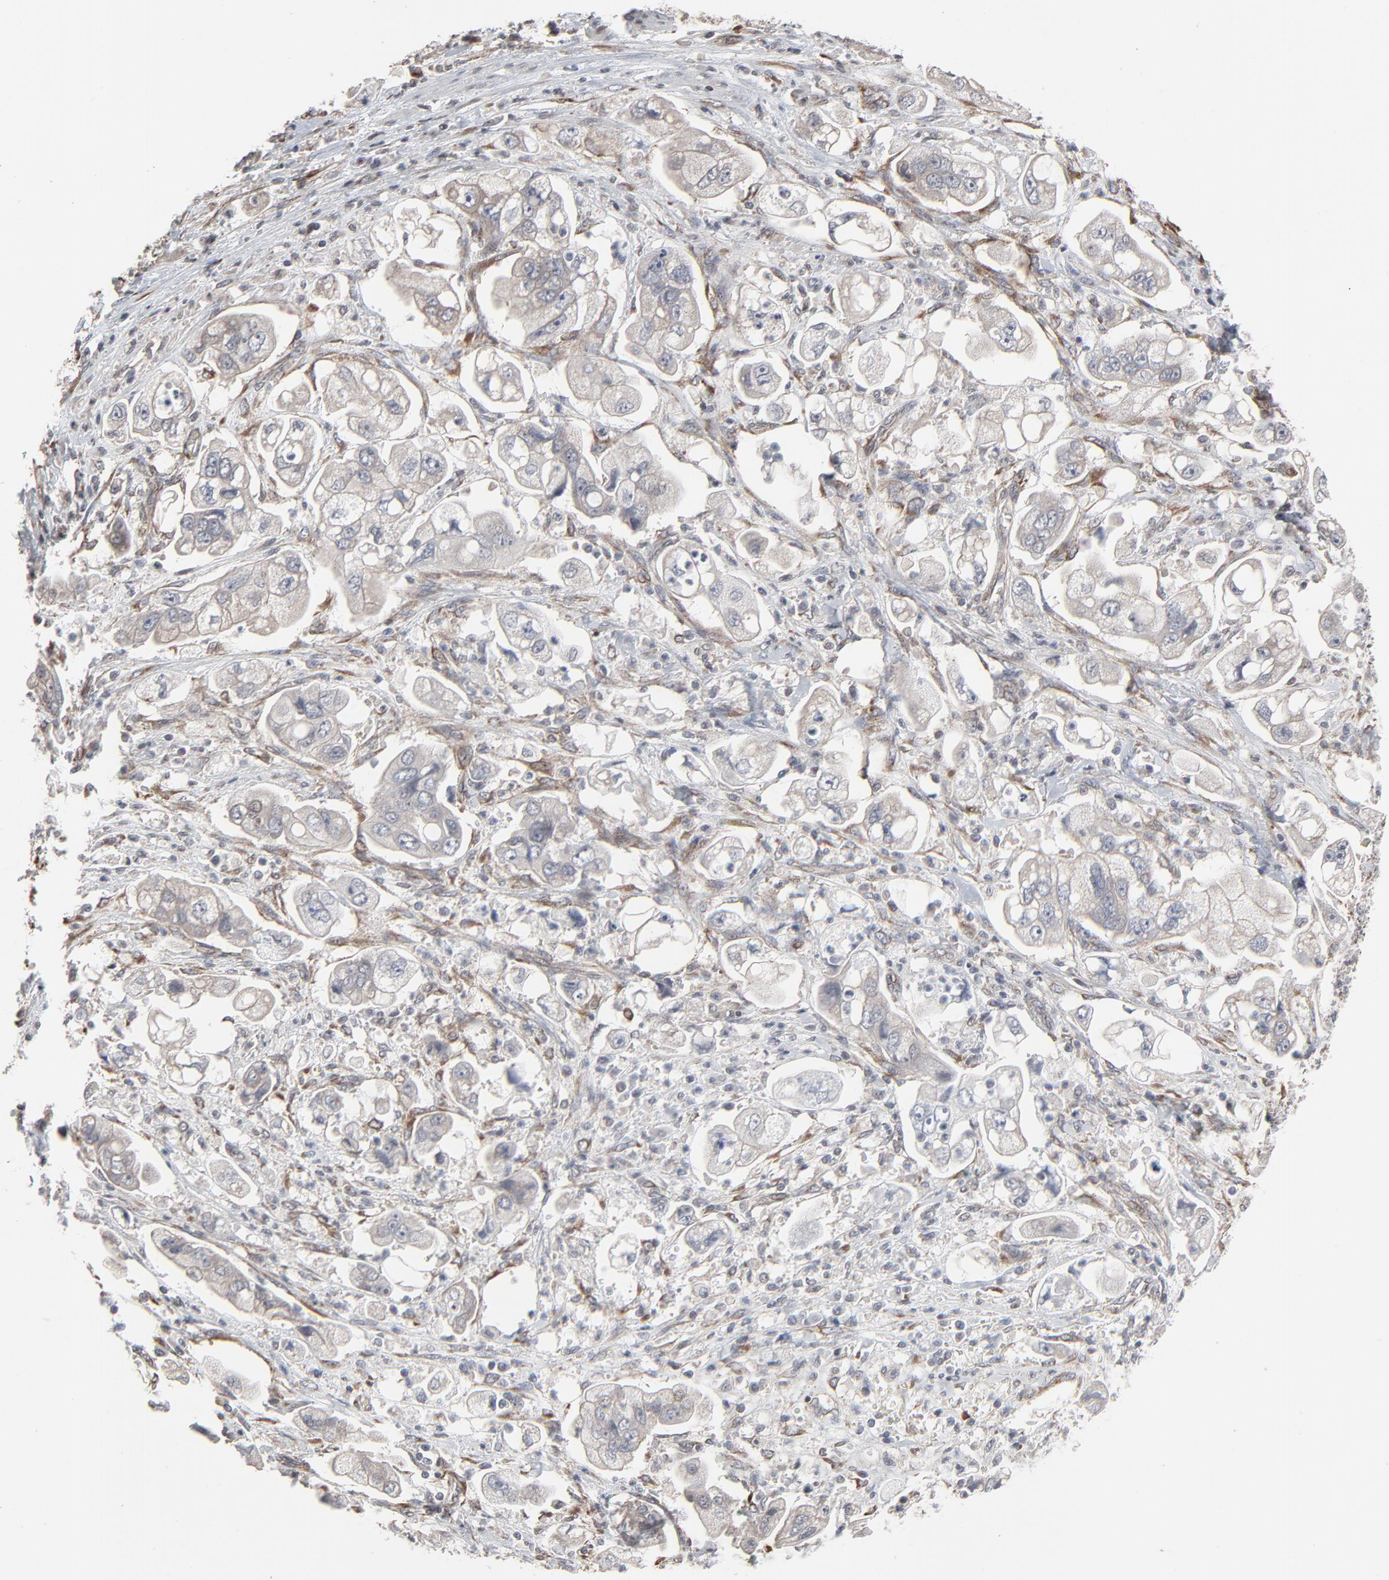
{"staining": {"intensity": "weak", "quantity": "<25%", "location": "cytoplasmic/membranous"}, "tissue": "stomach cancer", "cell_type": "Tumor cells", "image_type": "cancer", "snomed": [{"axis": "morphology", "description": "Adenocarcinoma, NOS"}, {"axis": "topography", "description": "Stomach"}], "caption": "Tumor cells are negative for protein expression in human adenocarcinoma (stomach). (DAB (3,3'-diaminobenzidine) immunohistochemistry (IHC) with hematoxylin counter stain).", "gene": "CTNND1", "patient": {"sex": "male", "age": 62}}